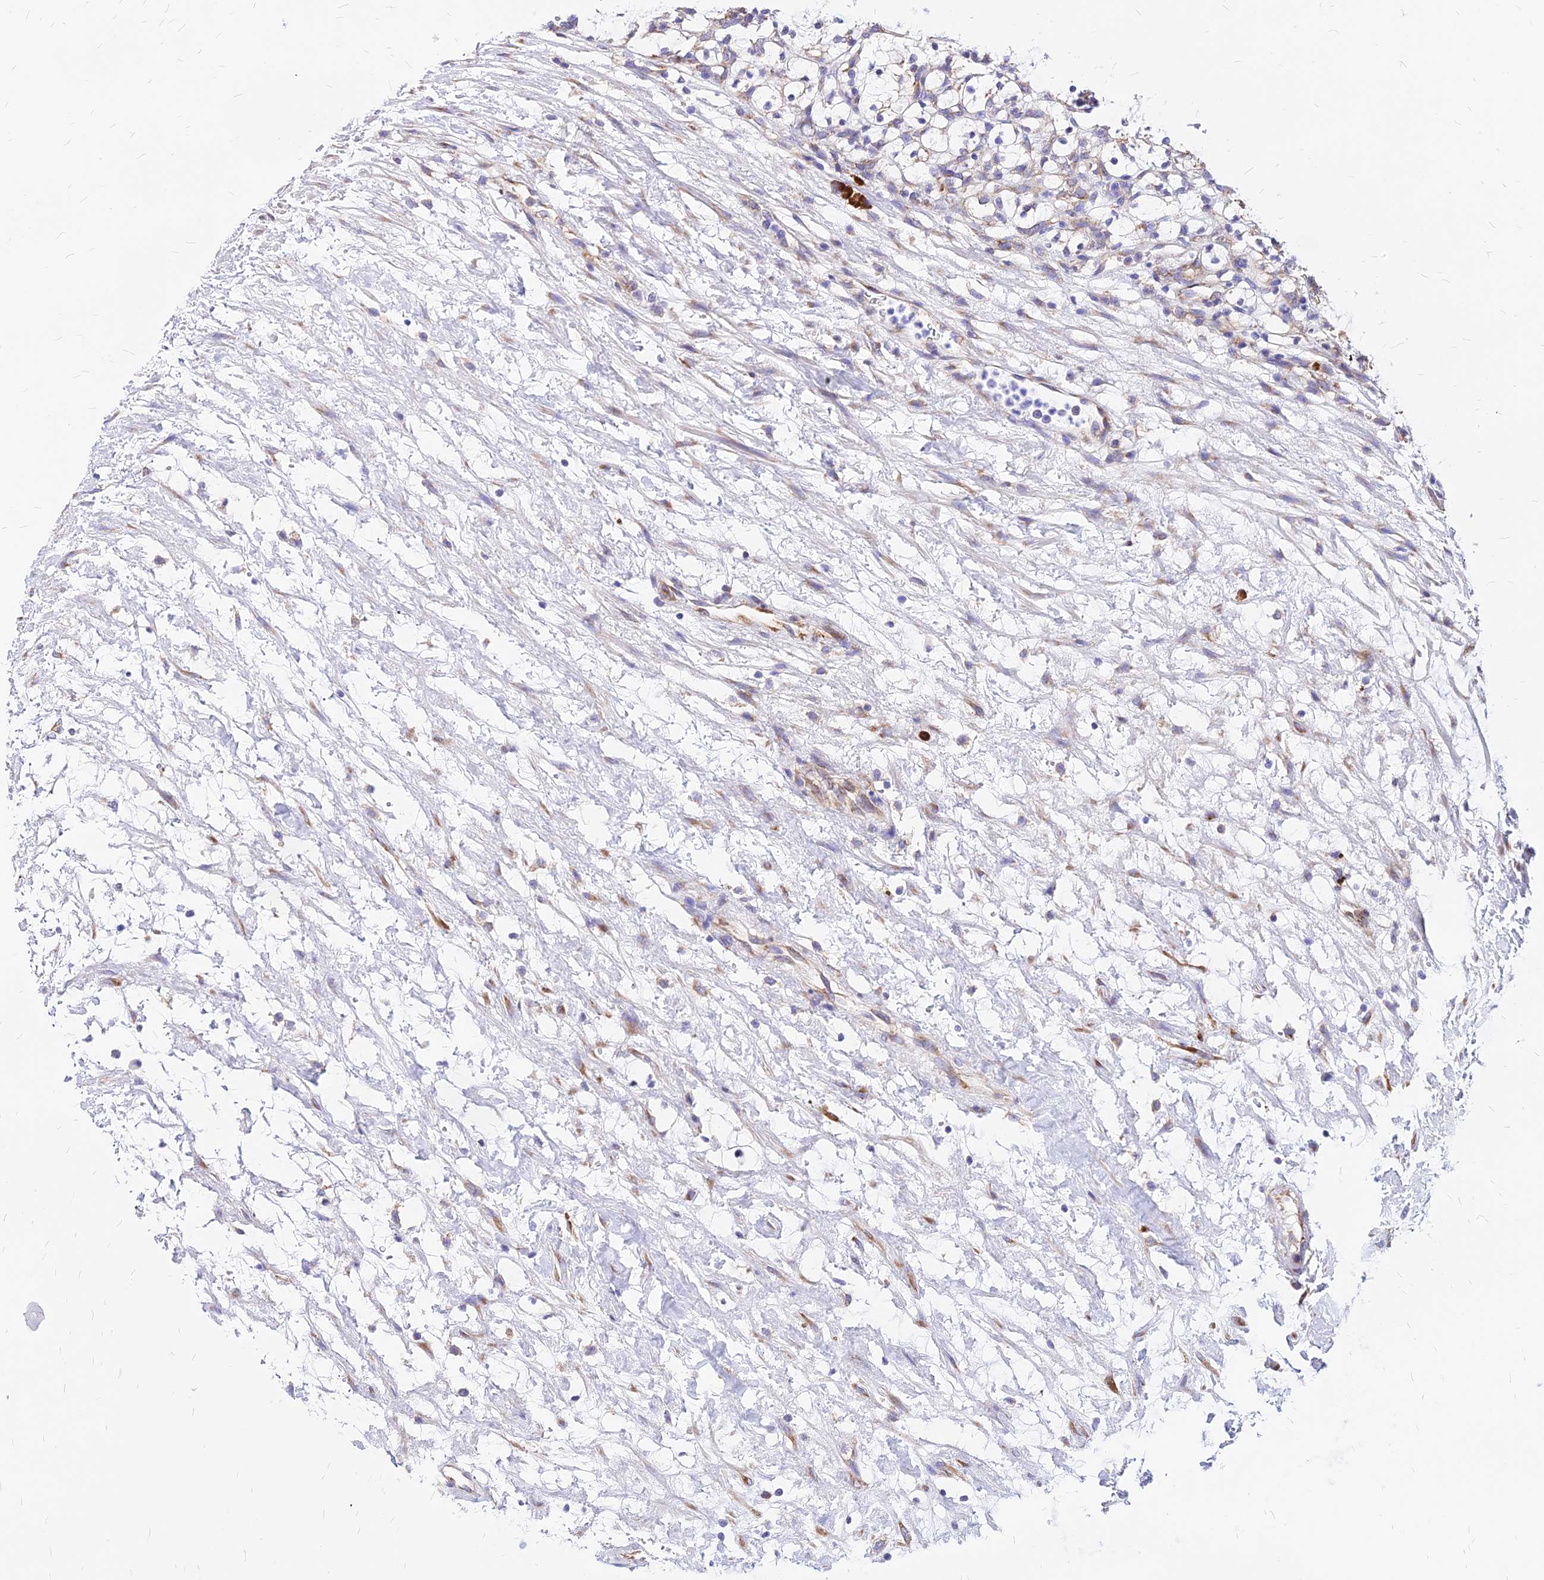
{"staining": {"intensity": "negative", "quantity": "none", "location": "none"}, "tissue": "renal cancer", "cell_type": "Tumor cells", "image_type": "cancer", "snomed": [{"axis": "morphology", "description": "Adenocarcinoma, NOS"}, {"axis": "topography", "description": "Kidney"}], "caption": "Histopathology image shows no significant protein expression in tumor cells of adenocarcinoma (renal).", "gene": "RPL19", "patient": {"sex": "female", "age": 69}}